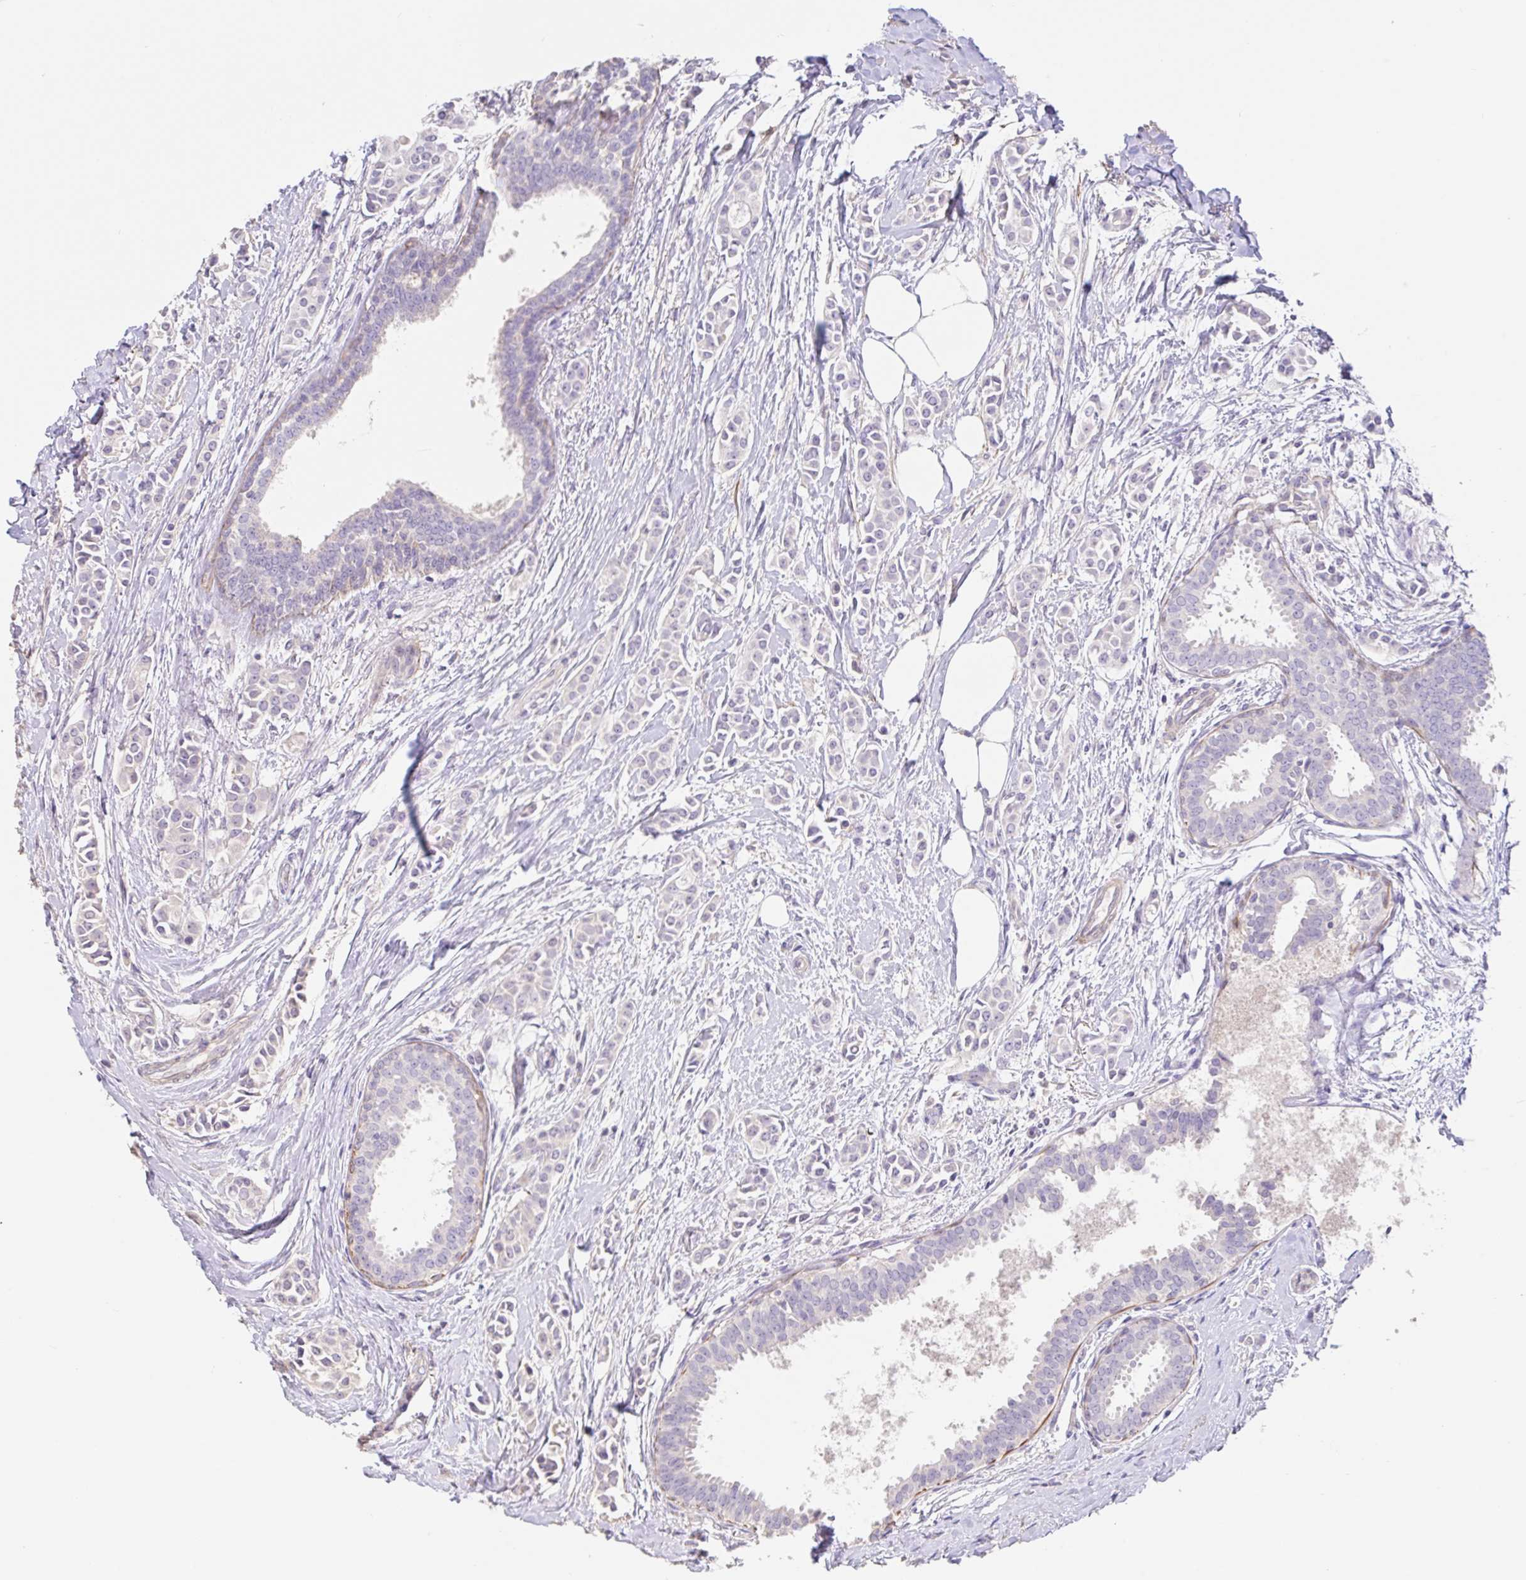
{"staining": {"intensity": "negative", "quantity": "none", "location": "none"}, "tissue": "breast cancer", "cell_type": "Tumor cells", "image_type": "cancer", "snomed": [{"axis": "morphology", "description": "Duct carcinoma"}, {"axis": "topography", "description": "Breast"}], "caption": "A photomicrograph of human breast cancer is negative for staining in tumor cells. Nuclei are stained in blue.", "gene": "PYGM", "patient": {"sex": "female", "age": 64}}